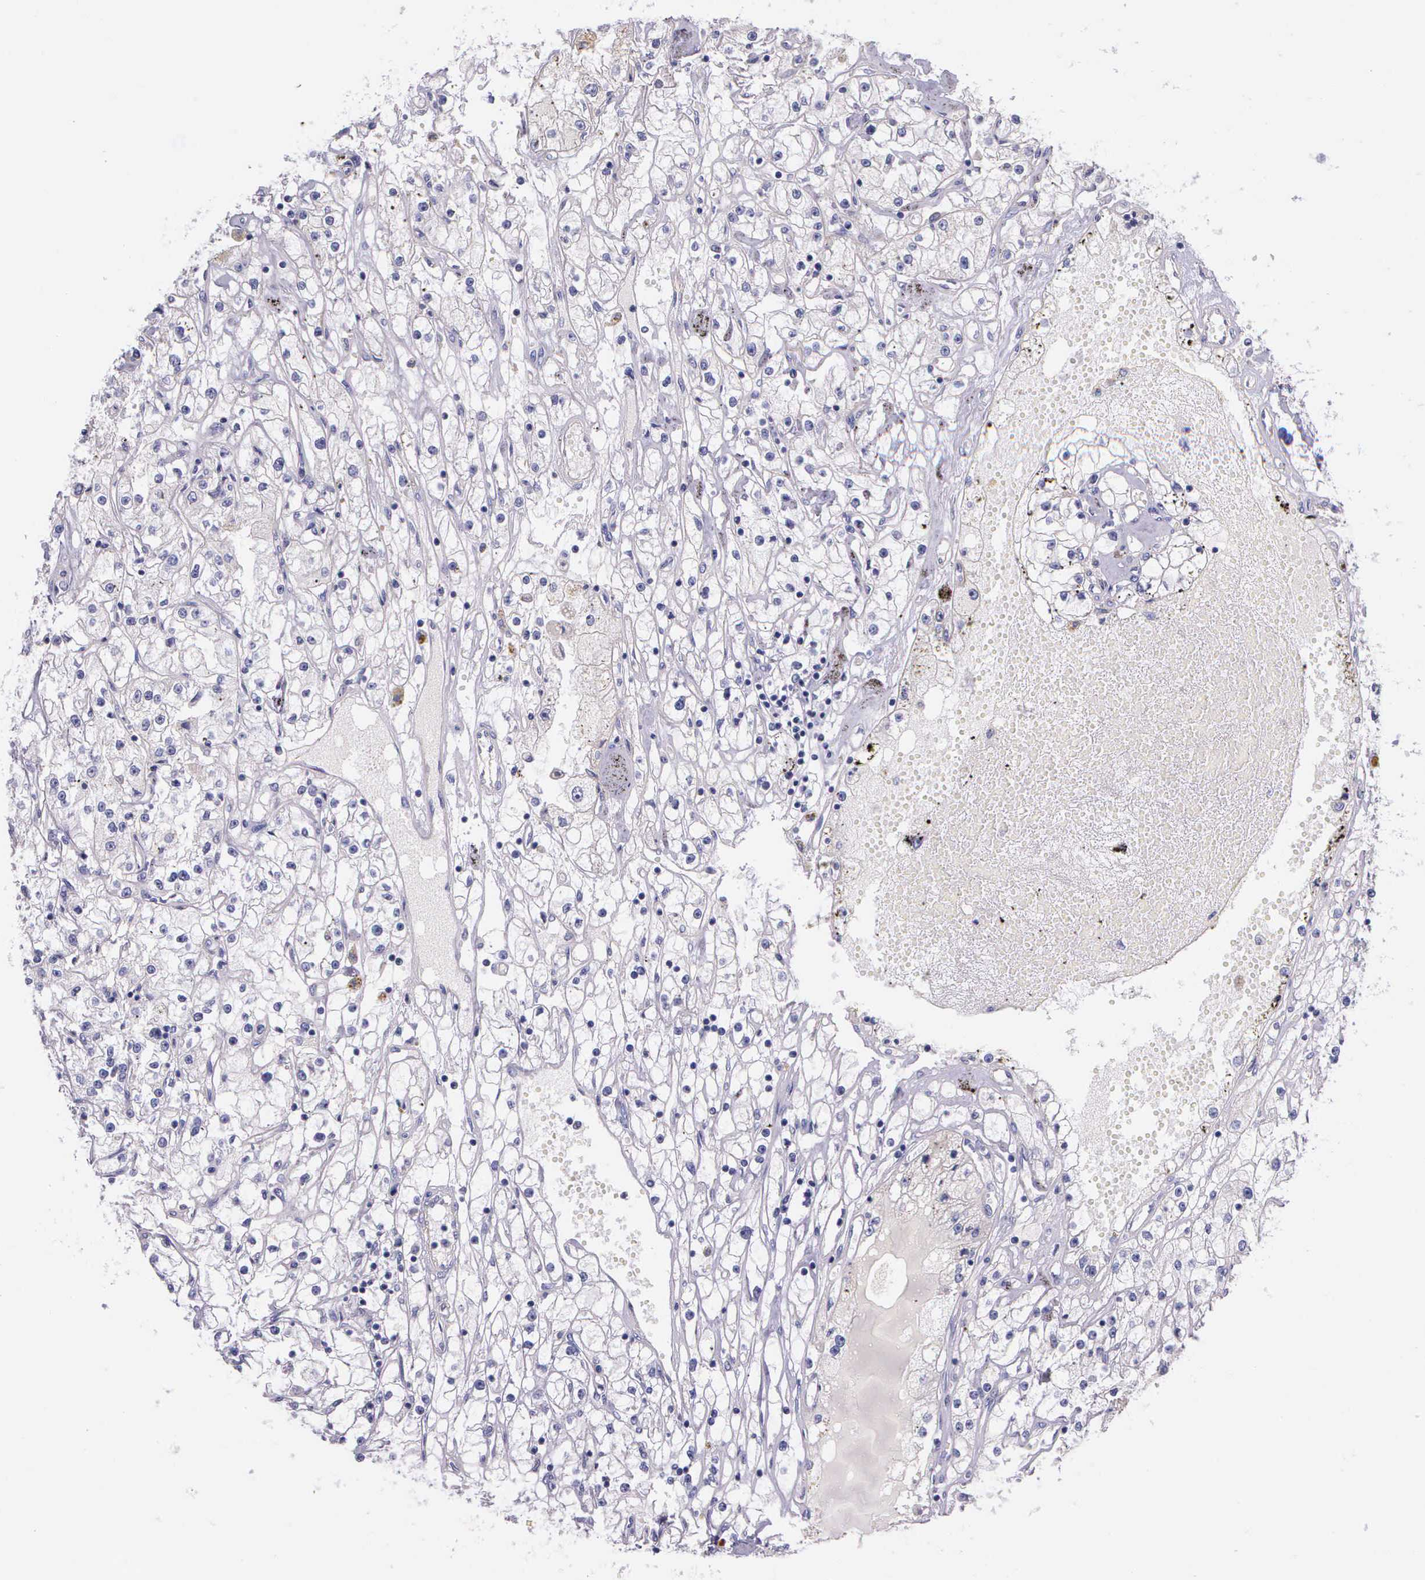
{"staining": {"intensity": "negative", "quantity": "none", "location": "none"}, "tissue": "renal cancer", "cell_type": "Tumor cells", "image_type": "cancer", "snomed": [{"axis": "morphology", "description": "Adenocarcinoma, NOS"}, {"axis": "topography", "description": "Kidney"}], "caption": "Tumor cells show no significant staining in renal cancer.", "gene": "THSD7A", "patient": {"sex": "male", "age": 56}}